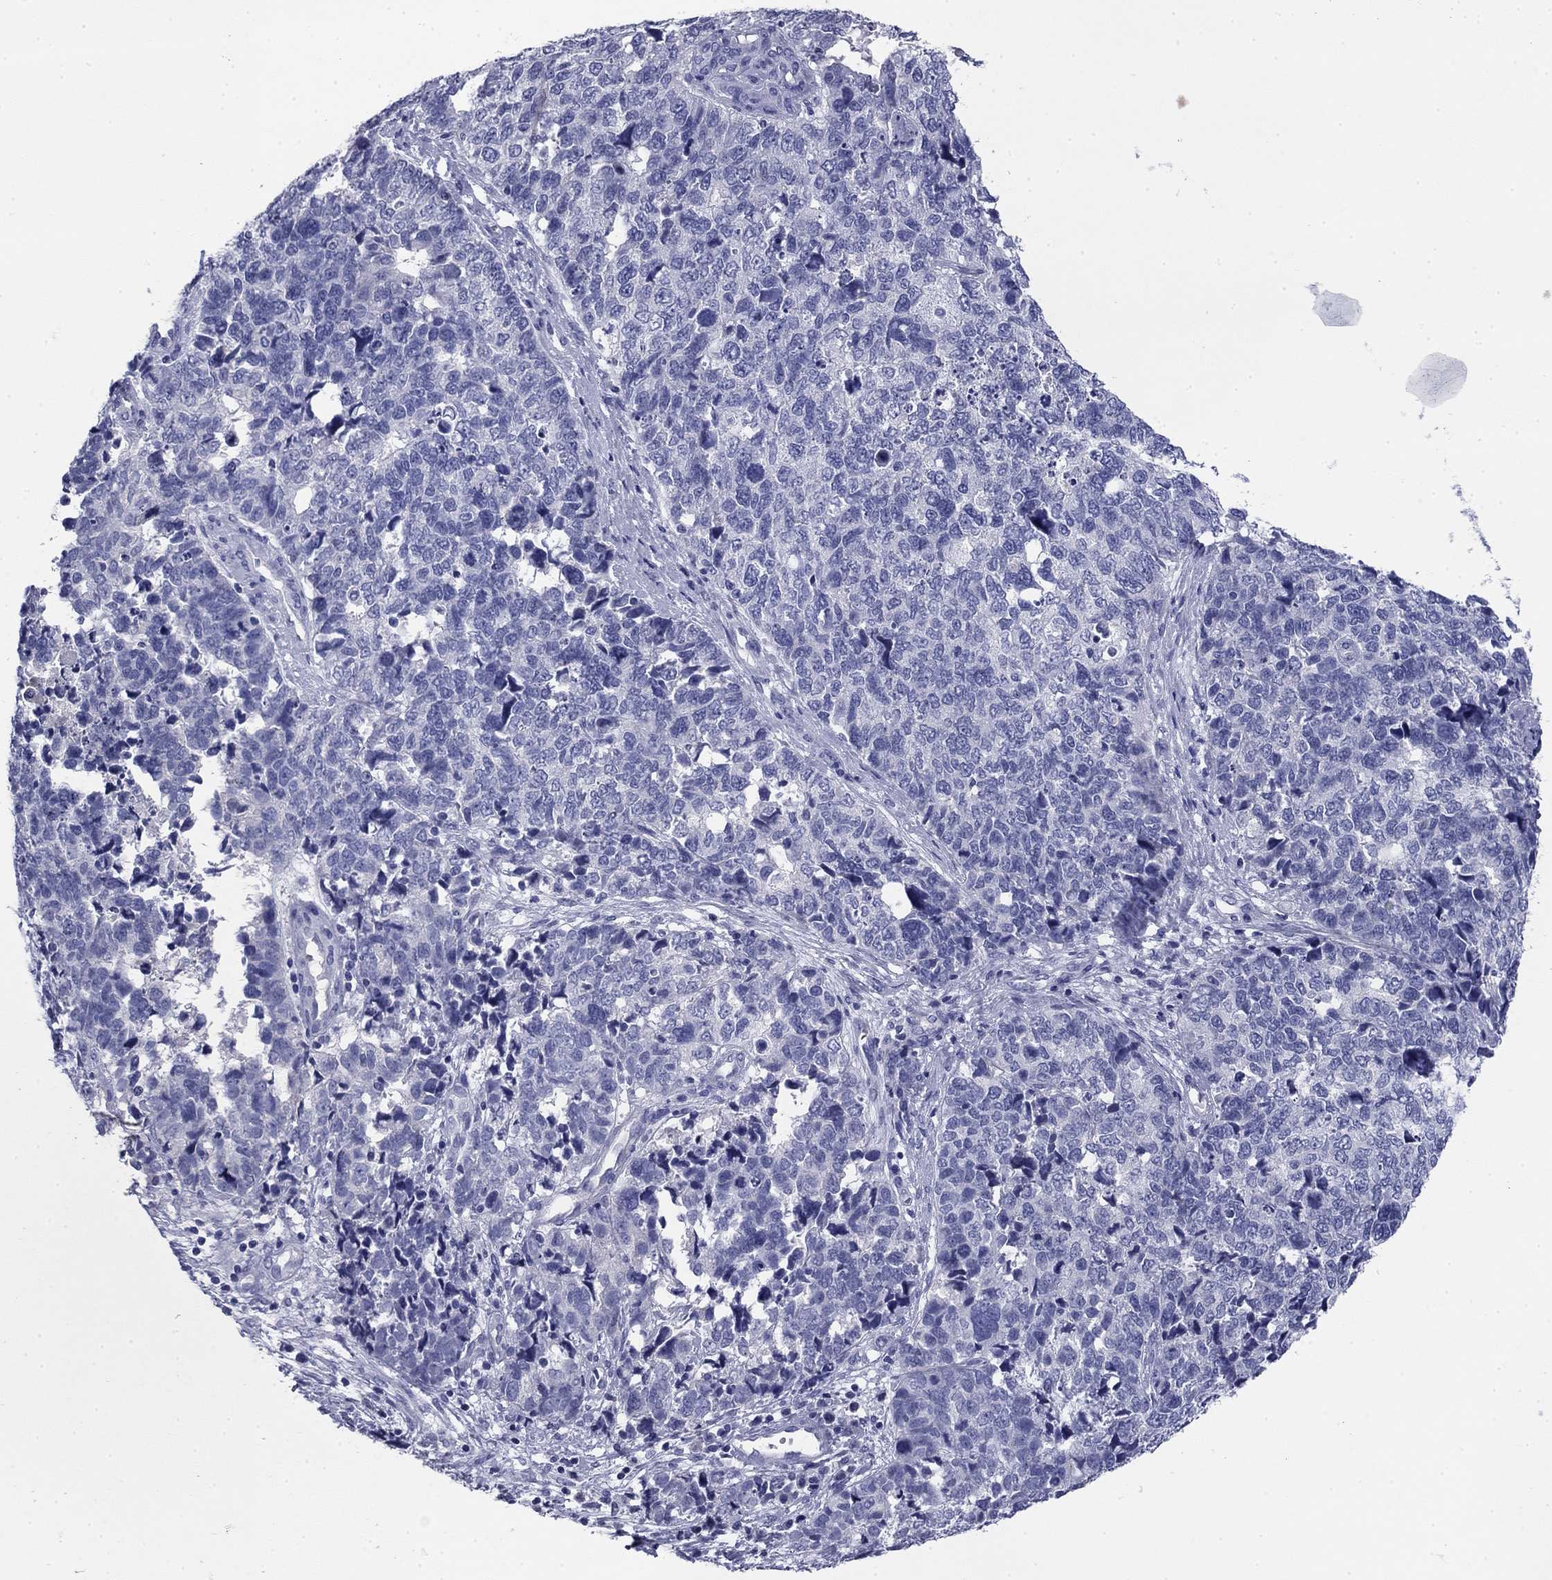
{"staining": {"intensity": "negative", "quantity": "none", "location": "none"}, "tissue": "cervical cancer", "cell_type": "Tumor cells", "image_type": "cancer", "snomed": [{"axis": "morphology", "description": "Squamous cell carcinoma, NOS"}, {"axis": "topography", "description": "Cervix"}], "caption": "This is an immunohistochemistry (IHC) histopathology image of human squamous cell carcinoma (cervical). There is no positivity in tumor cells.", "gene": "ABCC2", "patient": {"sex": "female", "age": 63}}